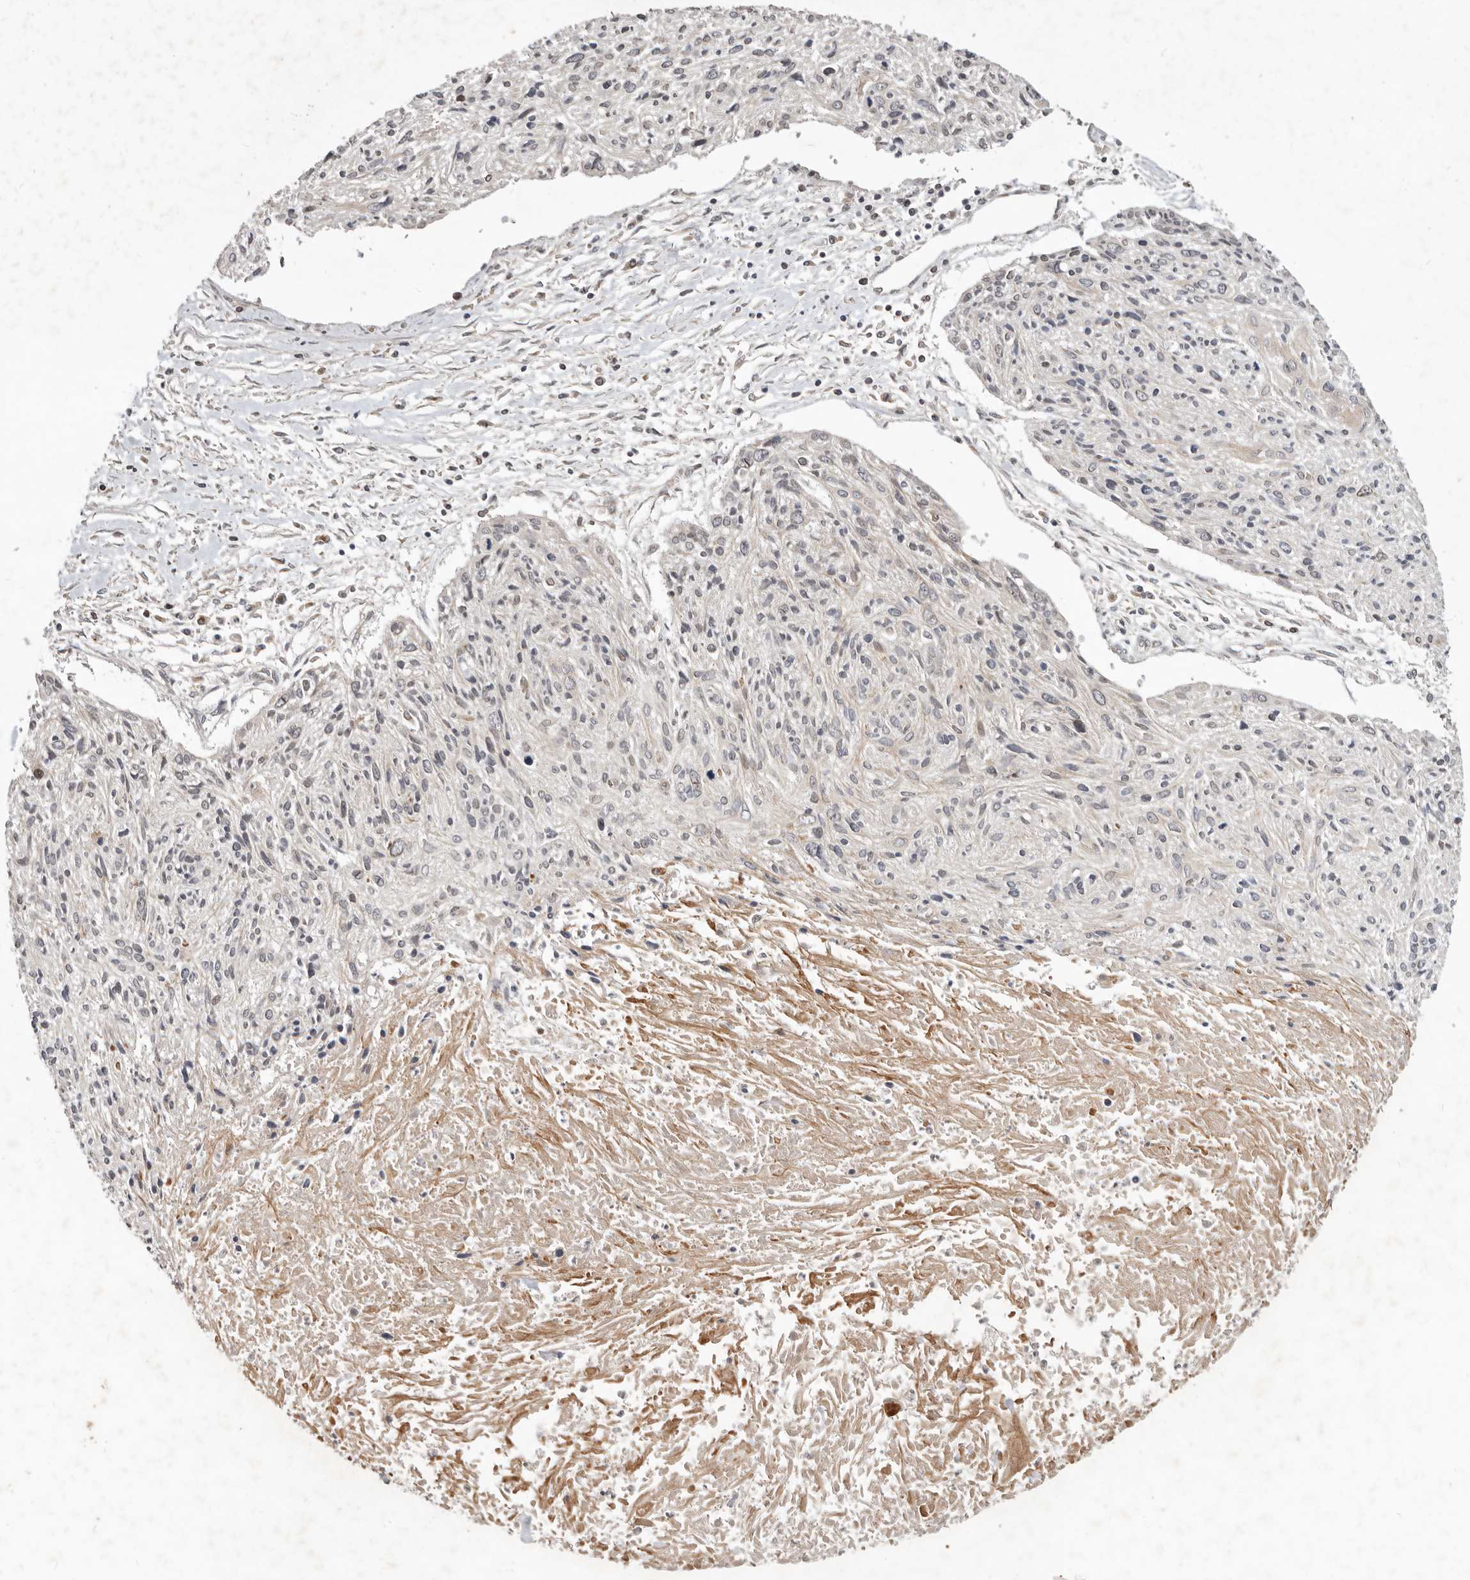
{"staining": {"intensity": "negative", "quantity": "none", "location": "none"}, "tissue": "cervical cancer", "cell_type": "Tumor cells", "image_type": "cancer", "snomed": [{"axis": "morphology", "description": "Squamous cell carcinoma, NOS"}, {"axis": "topography", "description": "Cervix"}], "caption": "High power microscopy photomicrograph of an immunohistochemistry (IHC) micrograph of cervical cancer, revealing no significant staining in tumor cells. The staining is performed using DAB brown chromogen with nuclei counter-stained in using hematoxylin.", "gene": "NPY4R", "patient": {"sex": "female", "age": 51}}